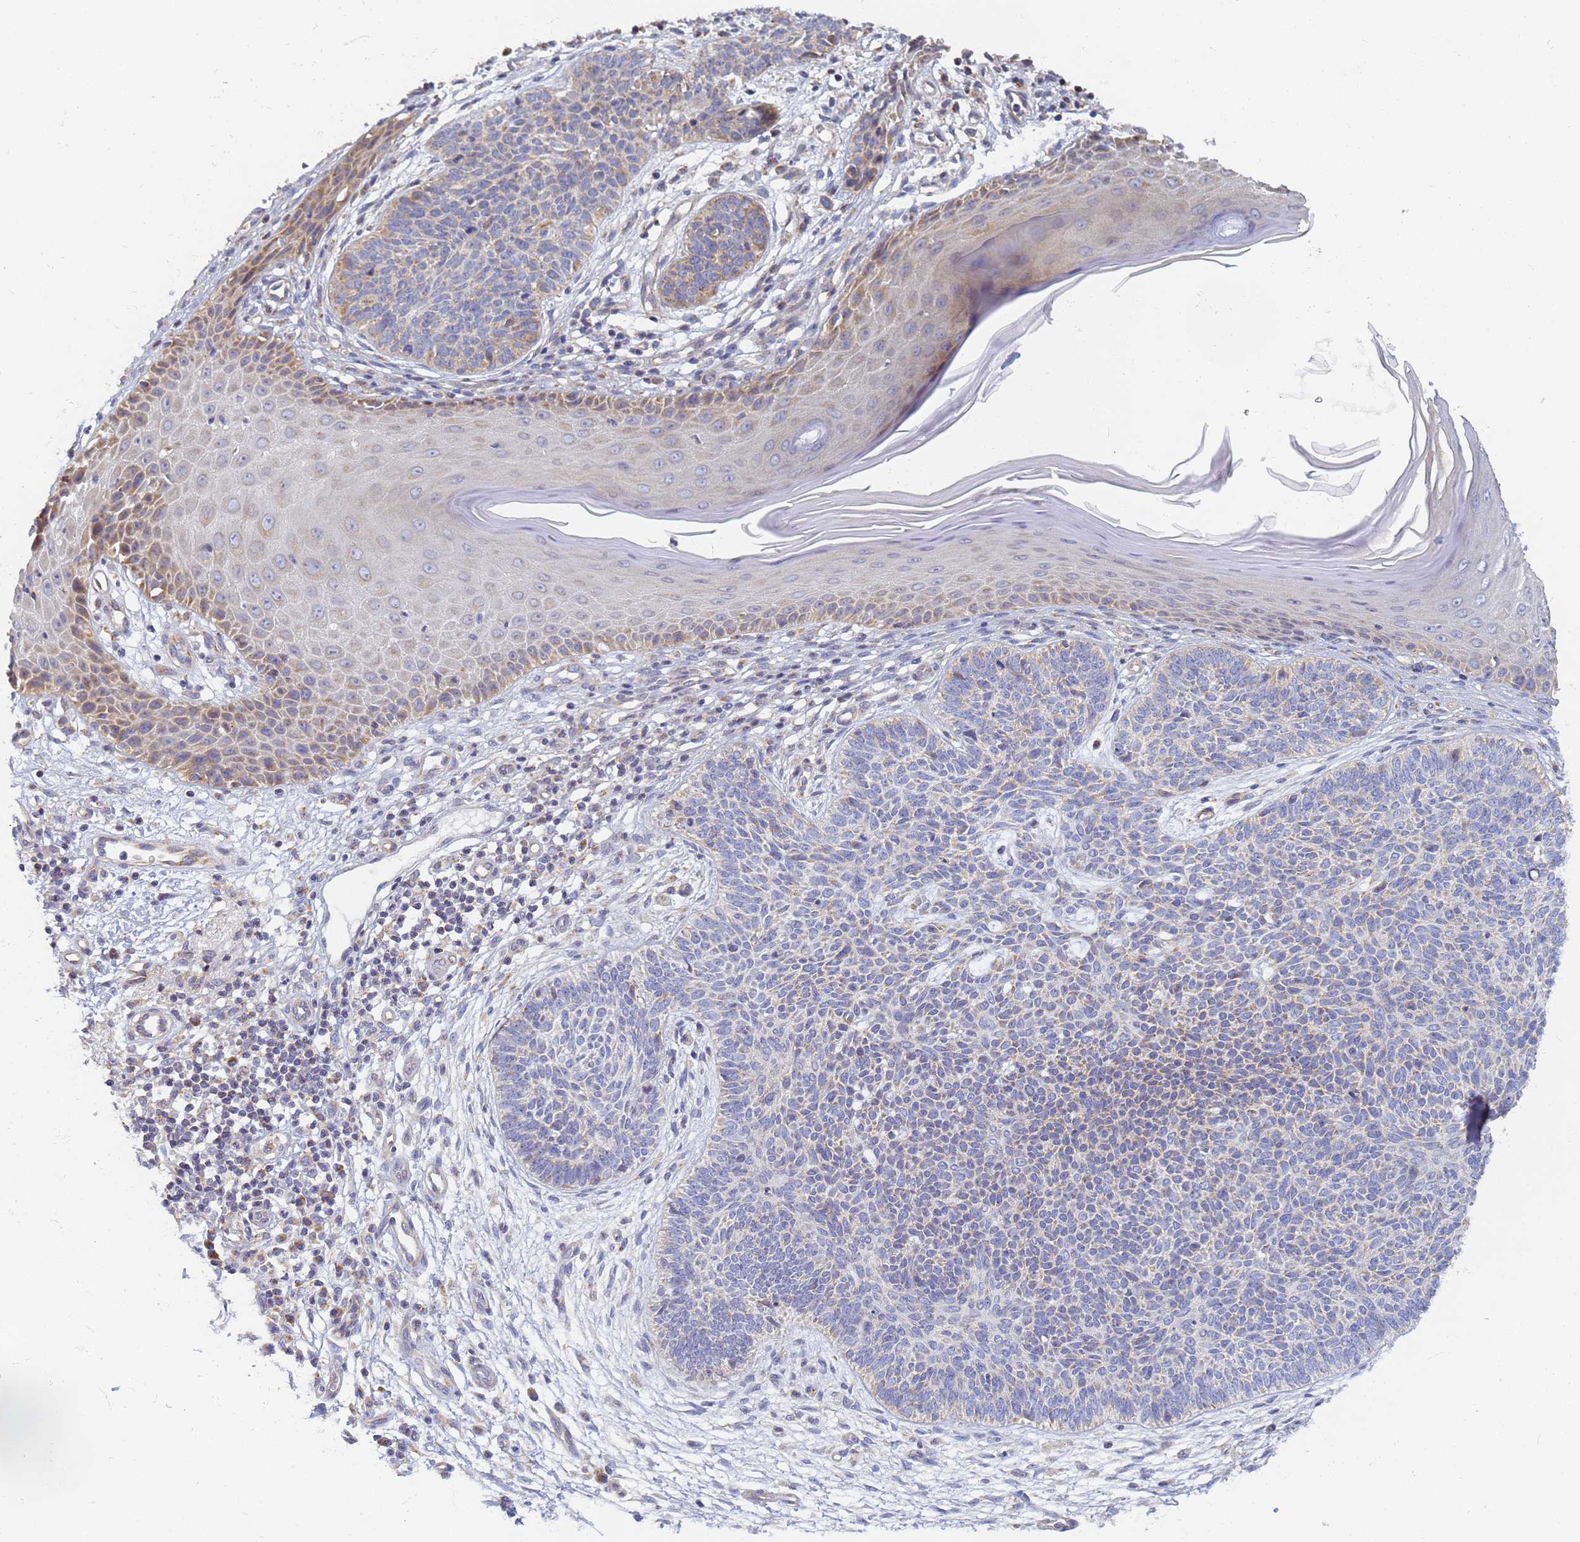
{"staining": {"intensity": "weak", "quantity": "<25%", "location": "cytoplasmic/membranous"}, "tissue": "skin cancer", "cell_type": "Tumor cells", "image_type": "cancer", "snomed": [{"axis": "morphology", "description": "Basal cell carcinoma"}, {"axis": "topography", "description": "Skin"}], "caption": "Skin cancer stained for a protein using immunohistochemistry (IHC) shows no expression tumor cells.", "gene": "UTP23", "patient": {"sex": "female", "age": 66}}